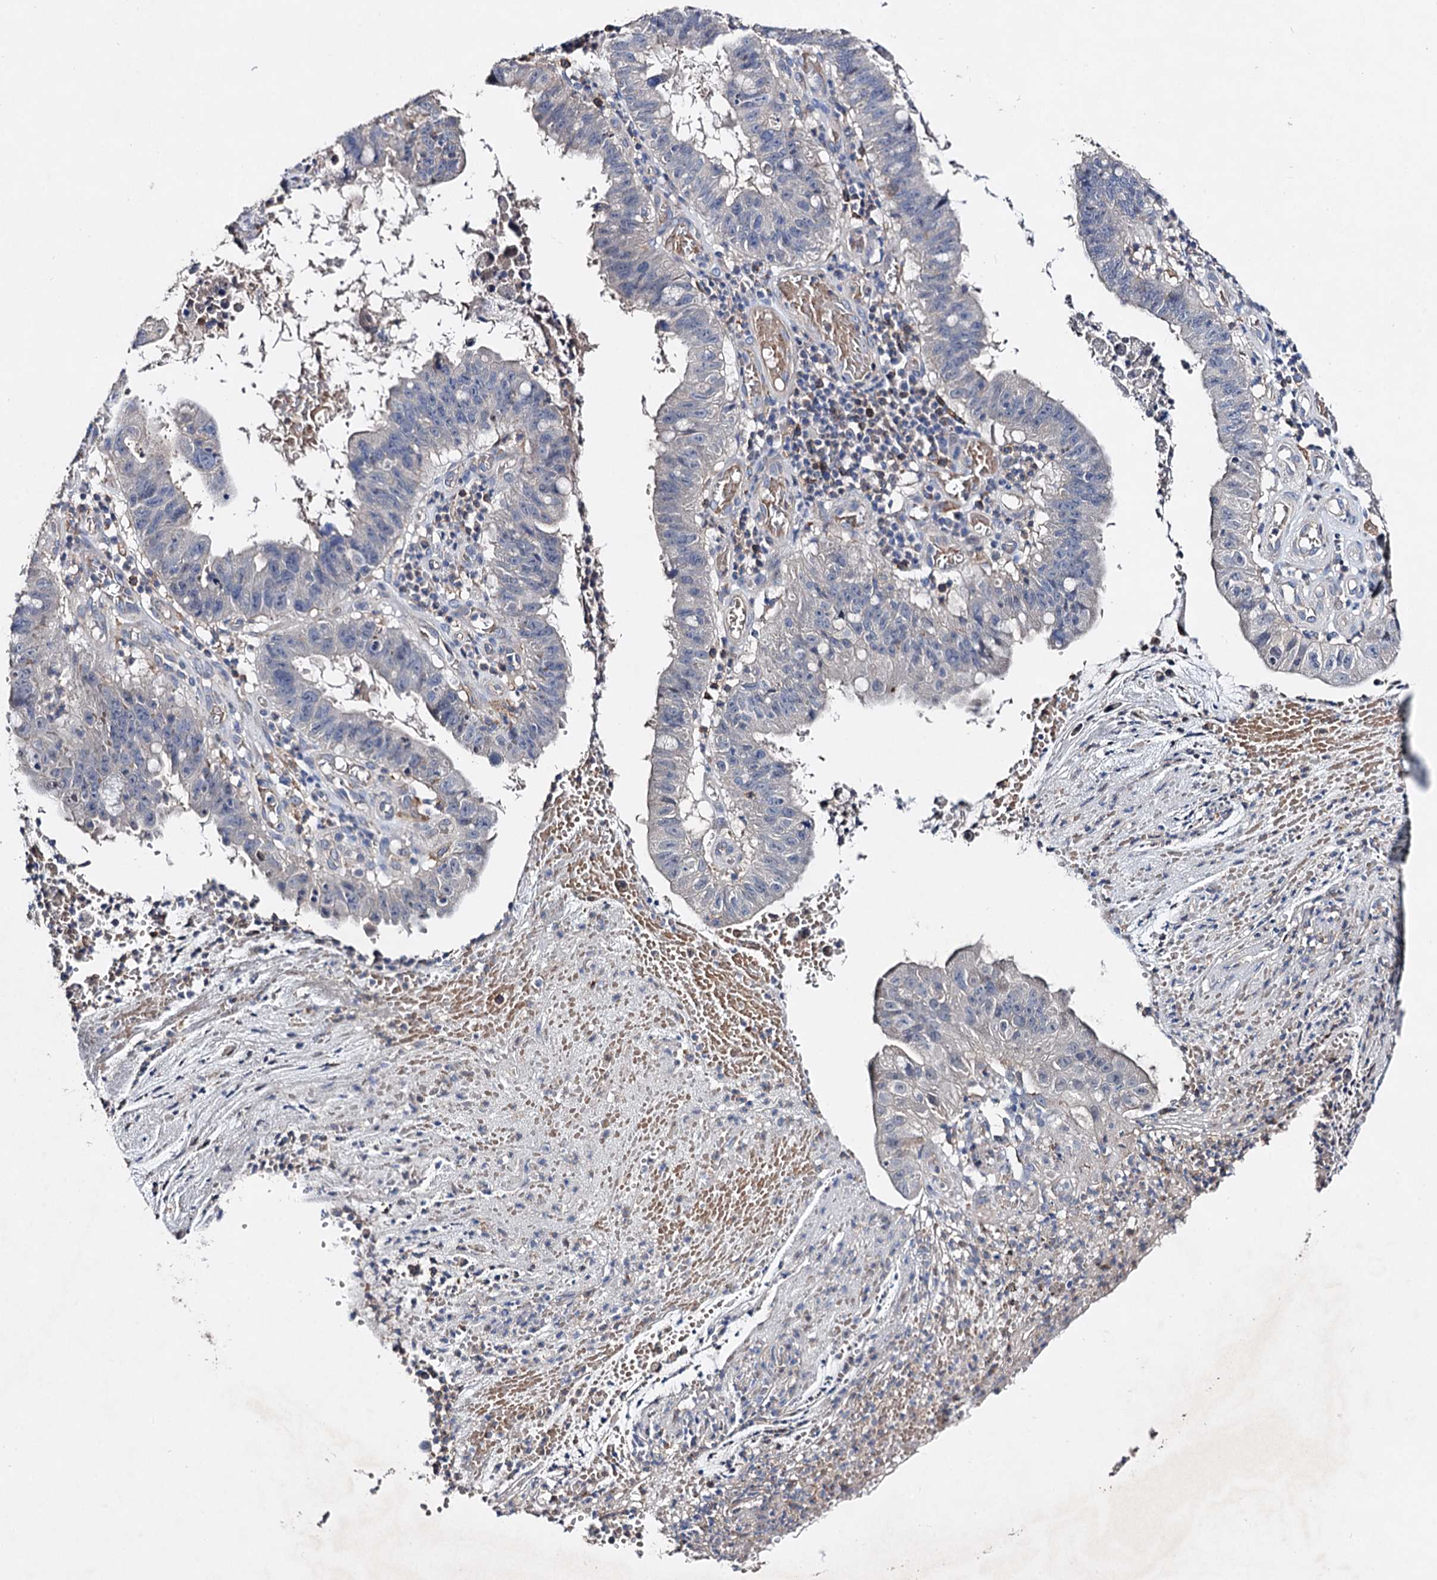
{"staining": {"intensity": "negative", "quantity": "none", "location": "none"}, "tissue": "stomach cancer", "cell_type": "Tumor cells", "image_type": "cancer", "snomed": [{"axis": "morphology", "description": "Adenocarcinoma, NOS"}, {"axis": "topography", "description": "Stomach"}], "caption": "An immunohistochemistry (IHC) image of adenocarcinoma (stomach) is shown. There is no staining in tumor cells of adenocarcinoma (stomach).", "gene": "HVCN1", "patient": {"sex": "male", "age": 59}}